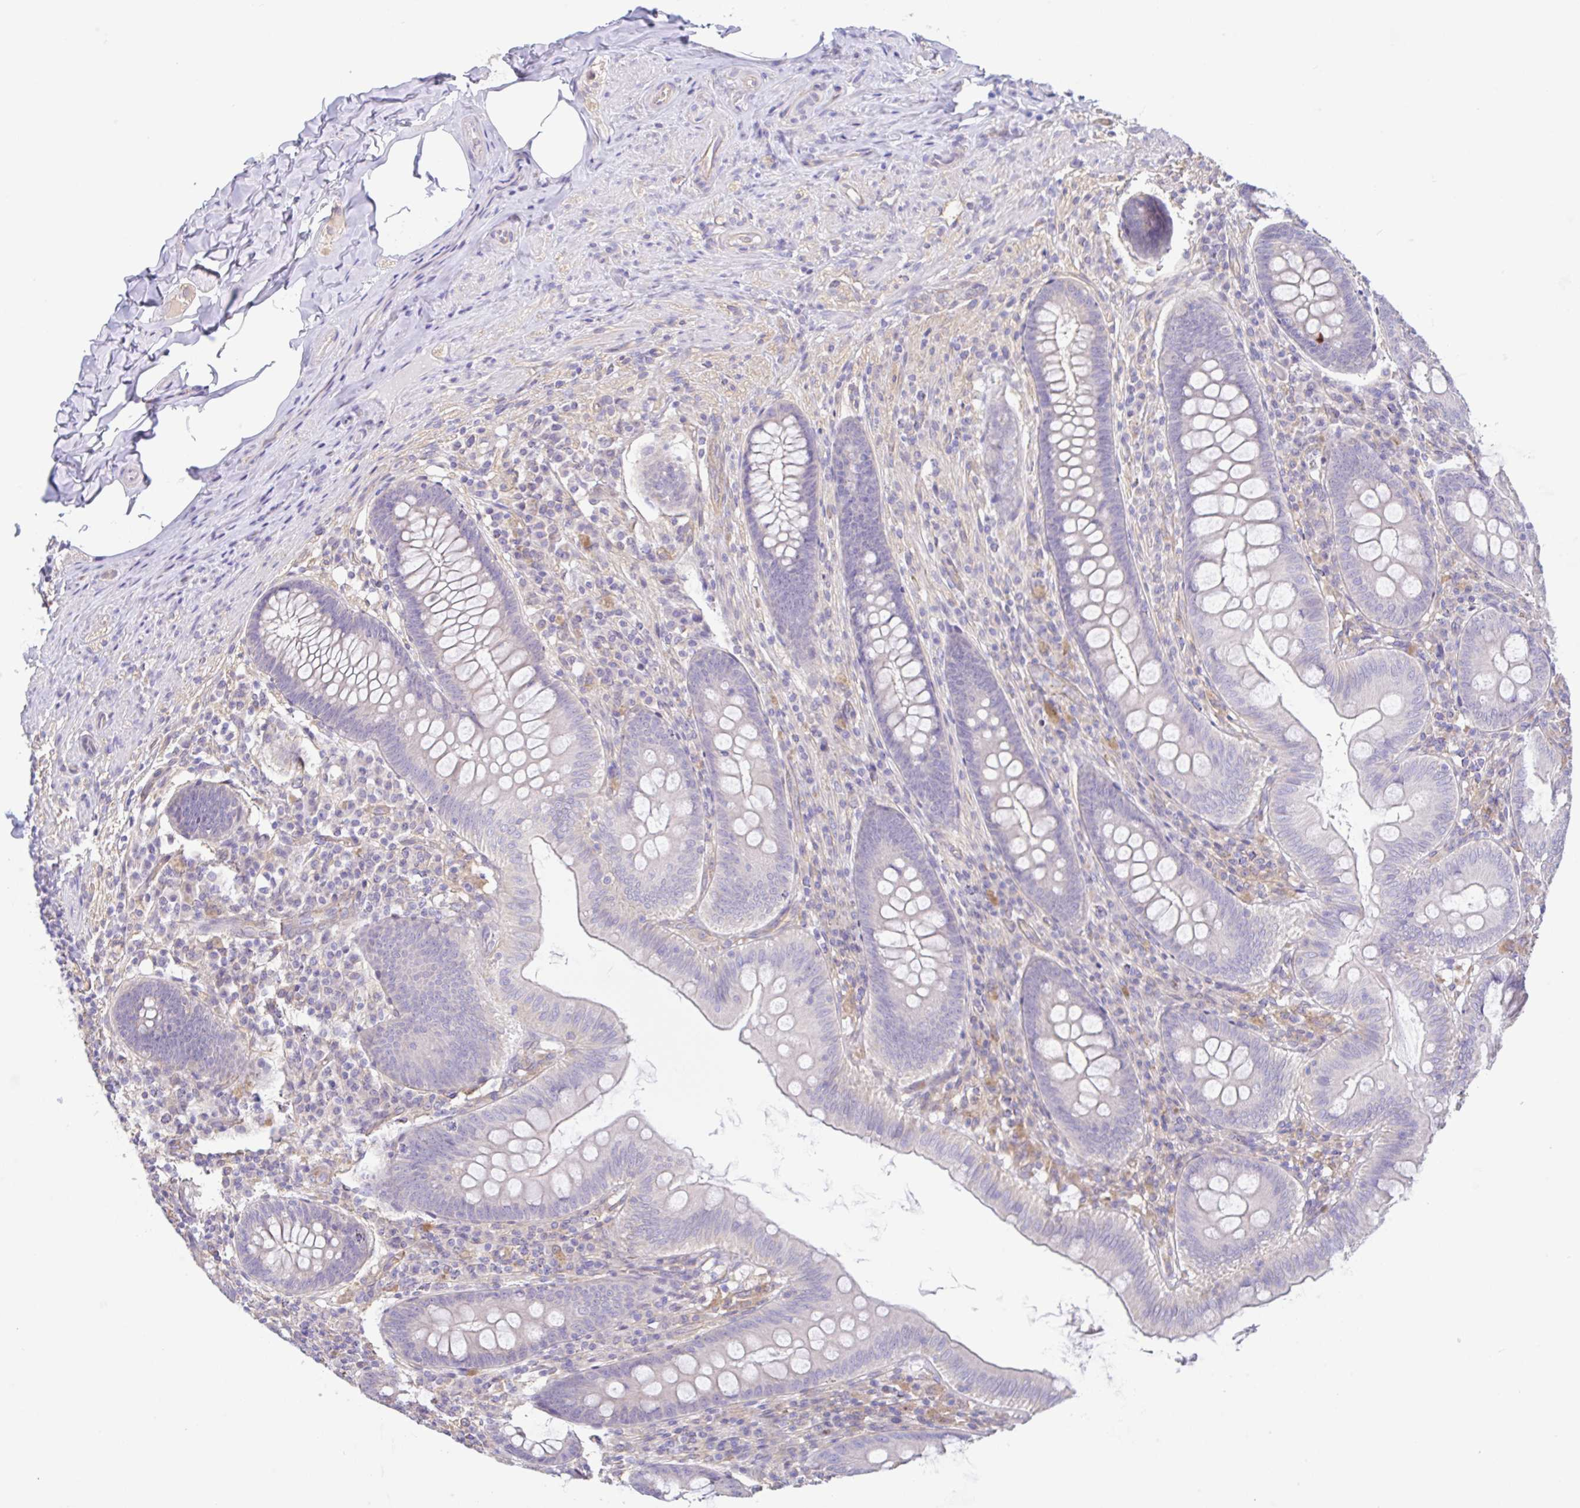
{"staining": {"intensity": "negative", "quantity": "none", "location": "none"}, "tissue": "appendix", "cell_type": "Glandular cells", "image_type": "normal", "snomed": [{"axis": "morphology", "description": "Normal tissue, NOS"}, {"axis": "topography", "description": "Appendix"}], "caption": "This is a photomicrograph of IHC staining of benign appendix, which shows no staining in glandular cells.", "gene": "PLCD4", "patient": {"sex": "male", "age": 71}}